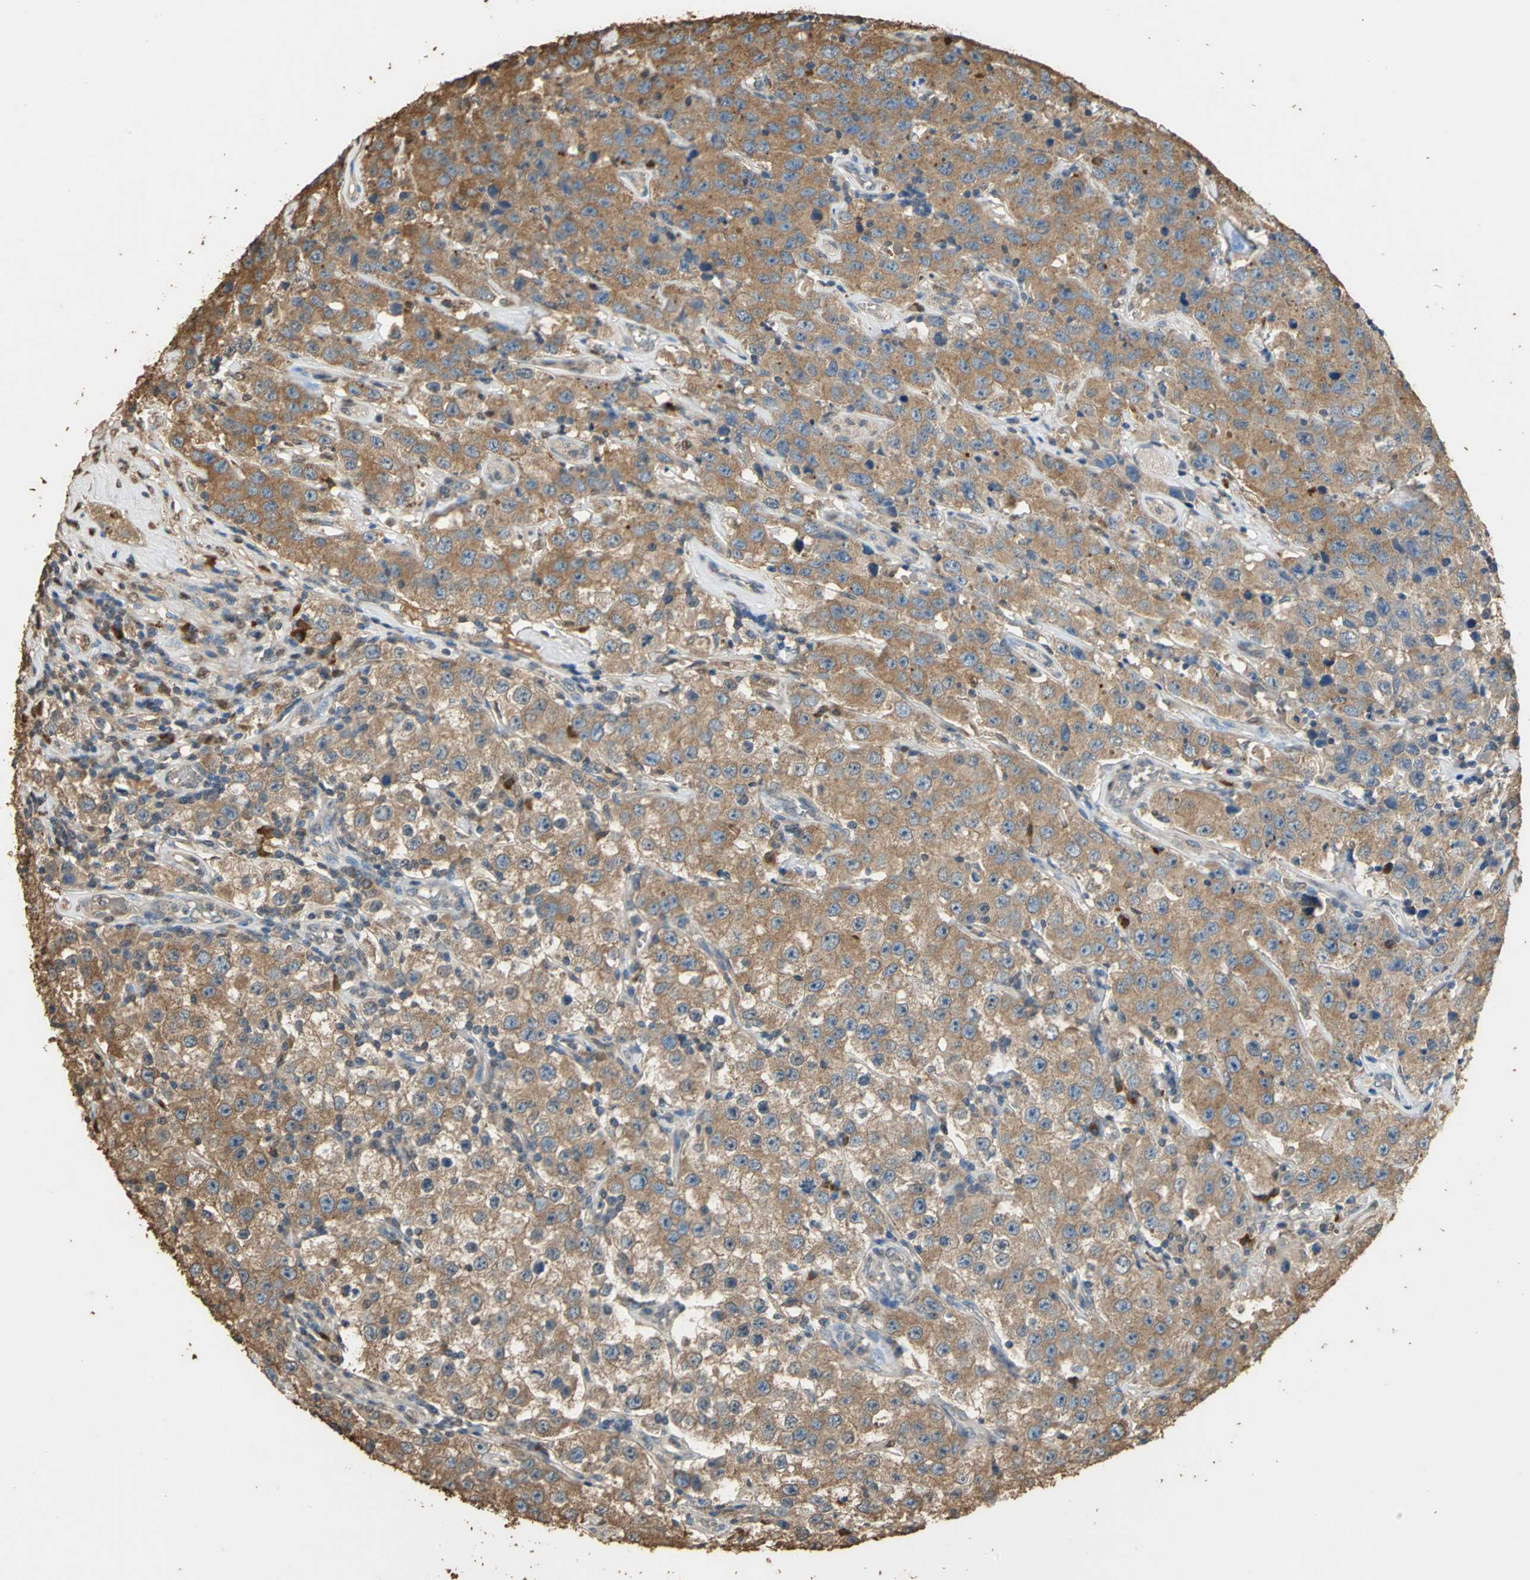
{"staining": {"intensity": "strong", "quantity": ">75%", "location": "cytoplasmic/membranous"}, "tissue": "testis cancer", "cell_type": "Tumor cells", "image_type": "cancer", "snomed": [{"axis": "morphology", "description": "Seminoma, NOS"}, {"axis": "topography", "description": "Testis"}], "caption": "DAB immunohistochemical staining of human testis cancer exhibits strong cytoplasmic/membranous protein staining in approximately >75% of tumor cells.", "gene": "GAPDH", "patient": {"sex": "male", "age": 52}}